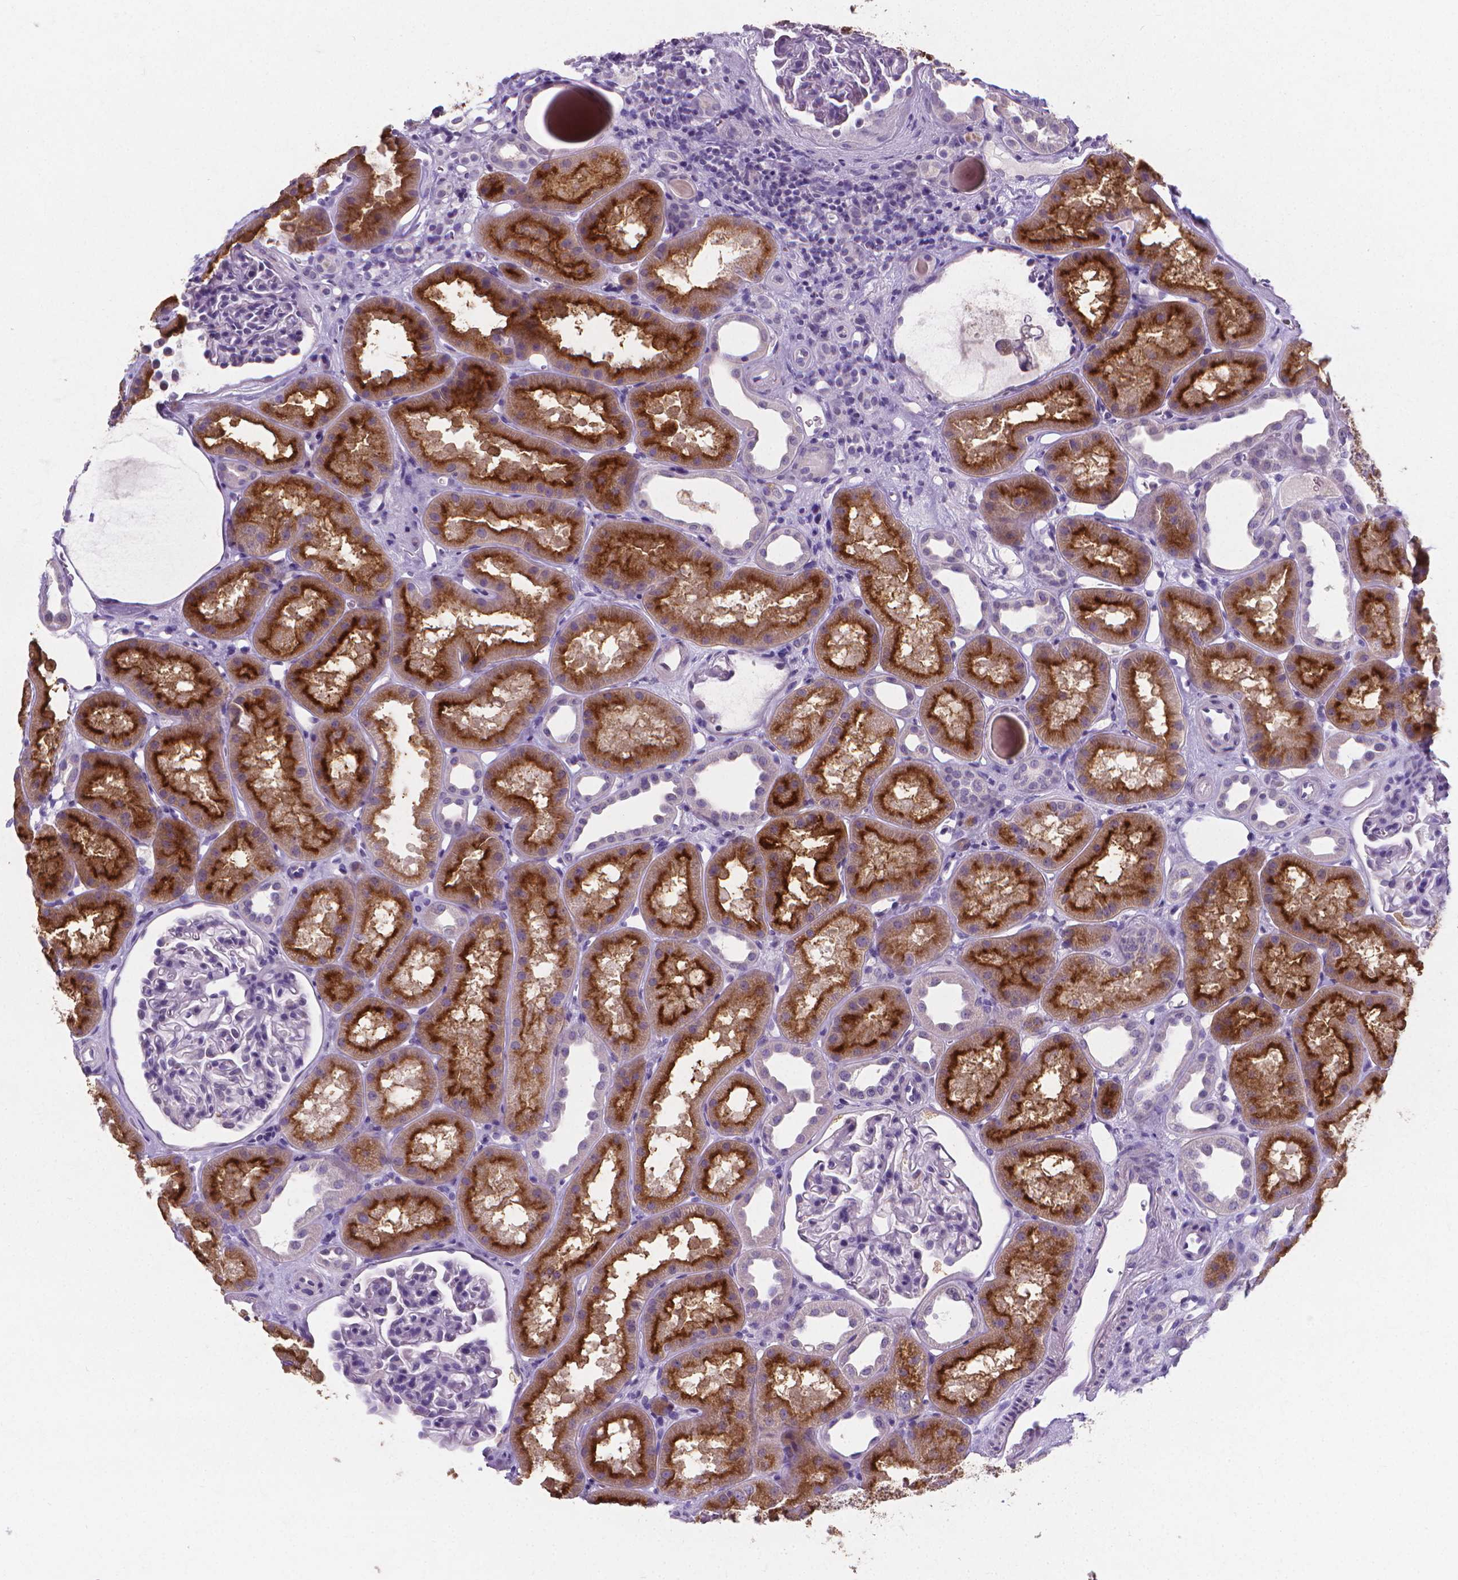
{"staining": {"intensity": "negative", "quantity": "none", "location": "none"}, "tissue": "kidney", "cell_type": "Cells in glomeruli", "image_type": "normal", "snomed": [{"axis": "morphology", "description": "Normal tissue, NOS"}, {"axis": "topography", "description": "Kidney"}], "caption": "The micrograph demonstrates no significant staining in cells in glomeruli of kidney.", "gene": "XPNPEP2", "patient": {"sex": "male", "age": 61}}